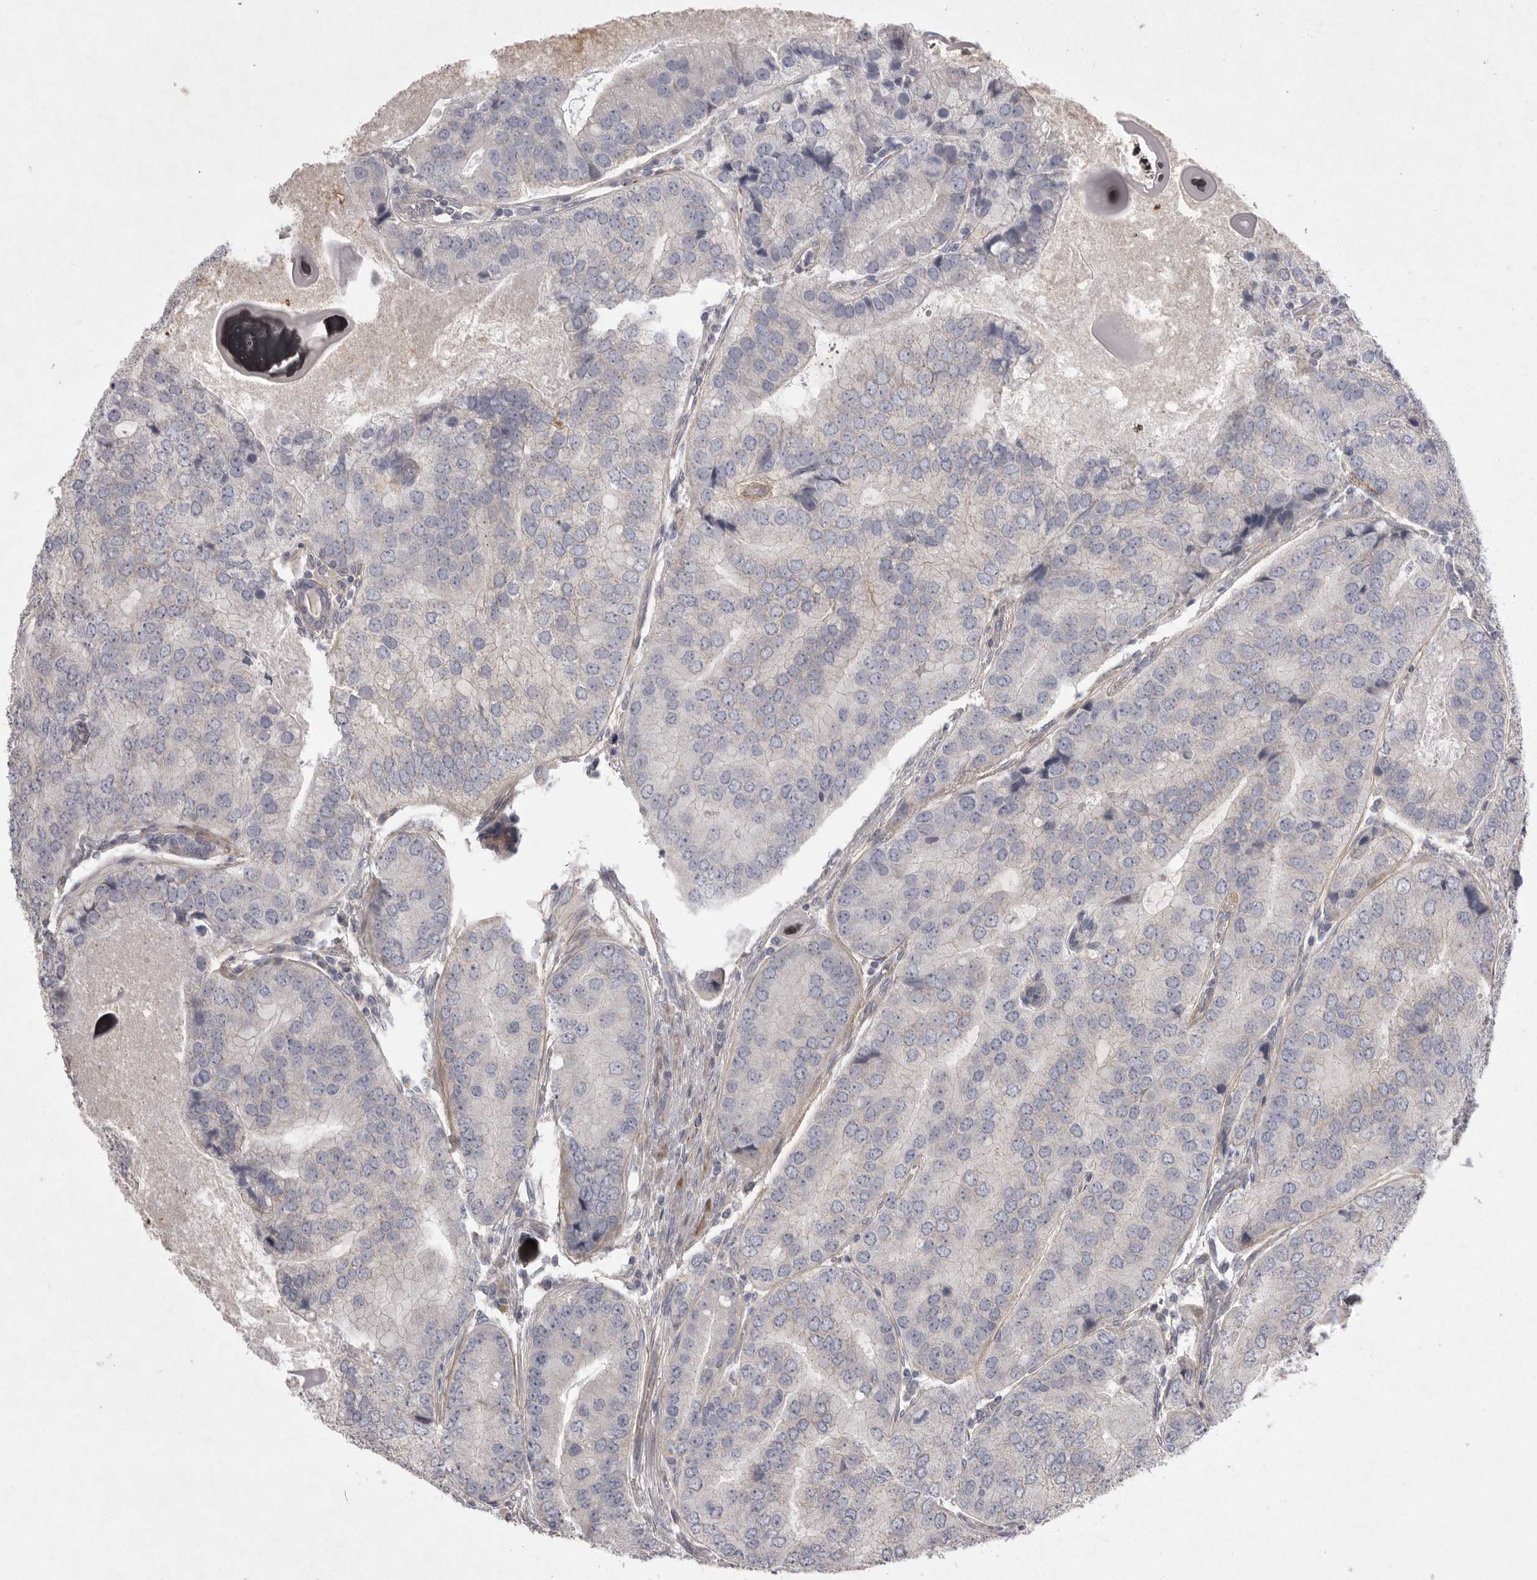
{"staining": {"intensity": "negative", "quantity": "none", "location": "none"}, "tissue": "prostate cancer", "cell_type": "Tumor cells", "image_type": "cancer", "snomed": [{"axis": "morphology", "description": "Adenocarcinoma, High grade"}, {"axis": "topography", "description": "Prostate"}], "caption": "This is an IHC micrograph of prostate high-grade adenocarcinoma. There is no expression in tumor cells.", "gene": "VANGL2", "patient": {"sex": "male", "age": 70}}